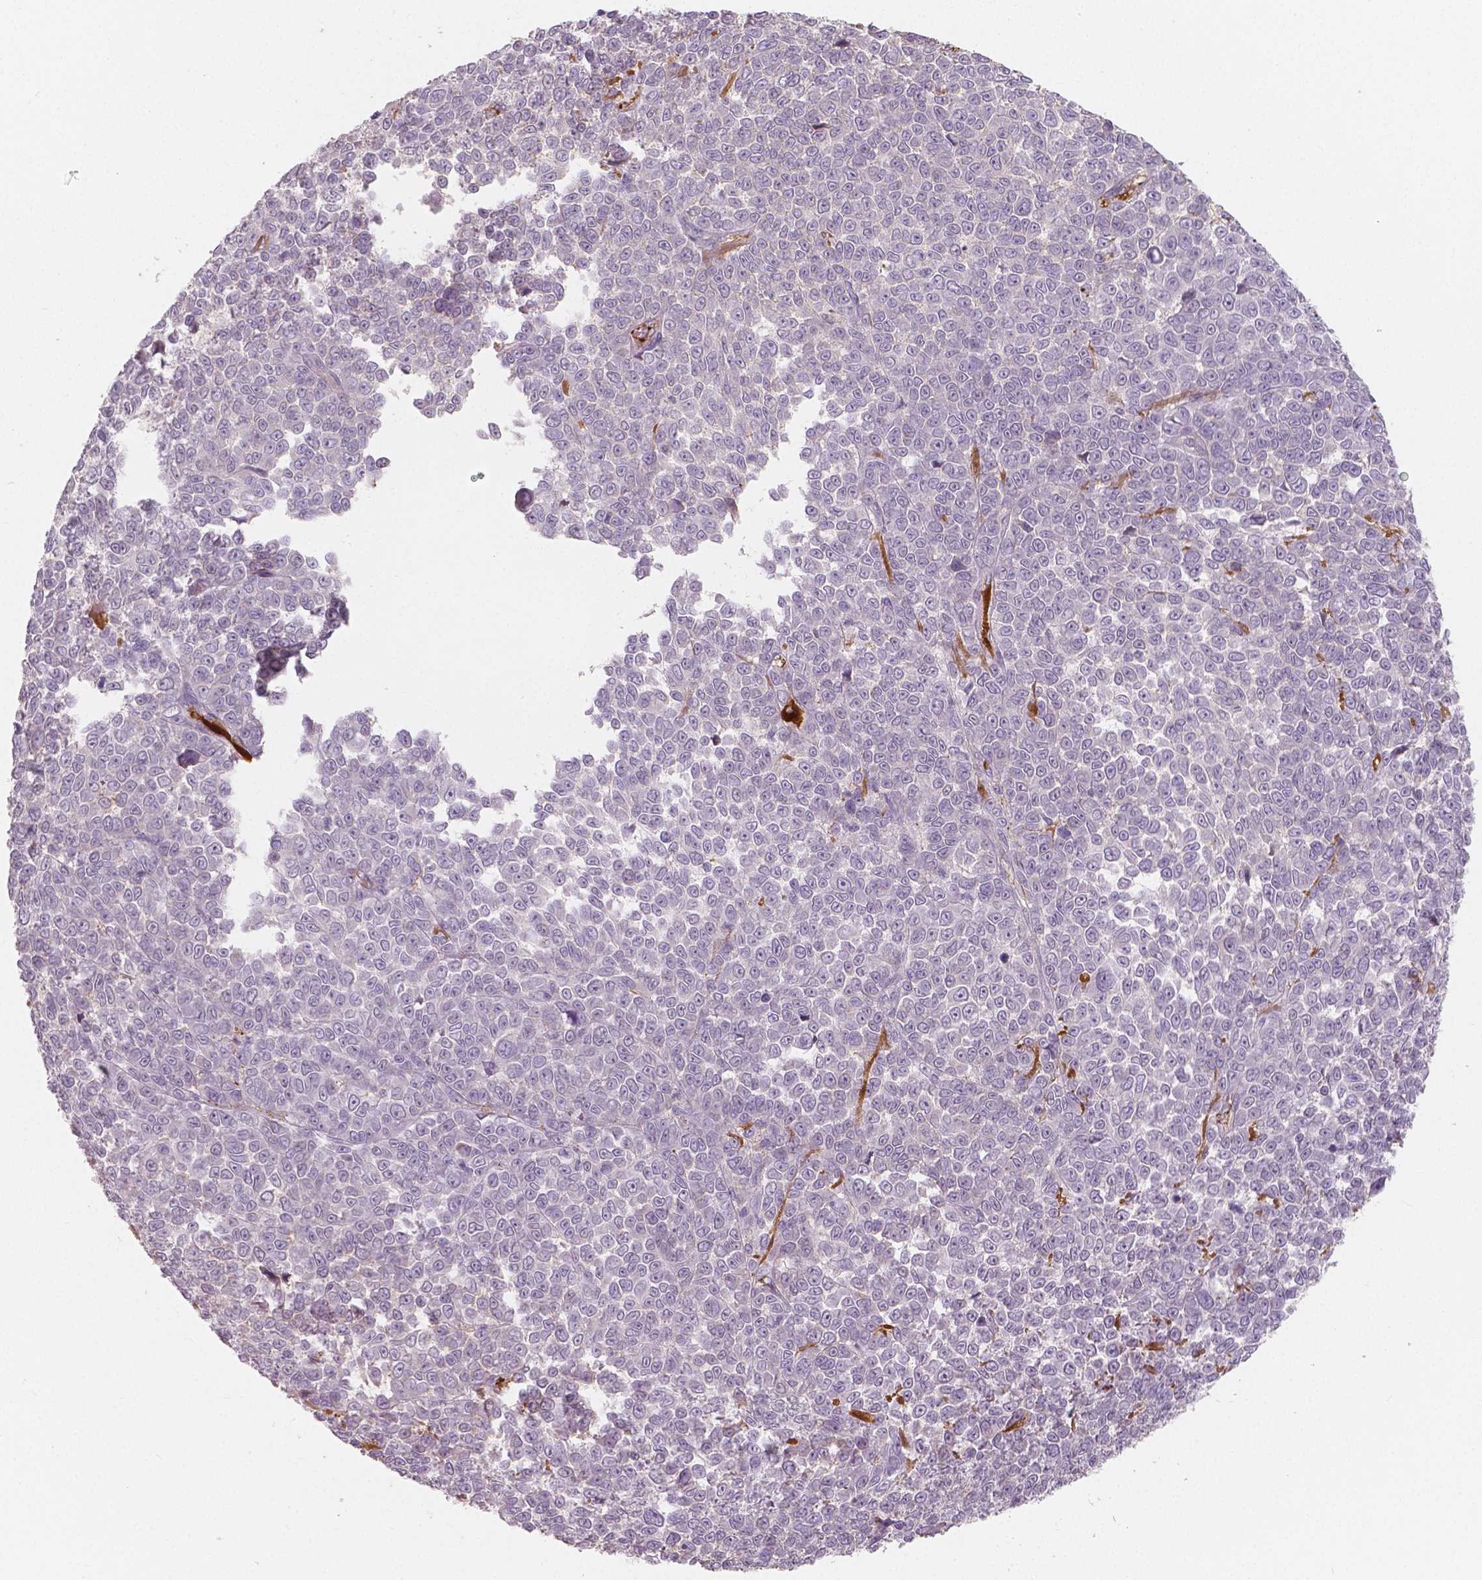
{"staining": {"intensity": "negative", "quantity": "none", "location": "none"}, "tissue": "melanoma", "cell_type": "Tumor cells", "image_type": "cancer", "snomed": [{"axis": "morphology", "description": "Malignant melanoma, NOS"}, {"axis": "topography", "description": "Skin"}], "caption": "Immunohistochemistry (IHC) of malignant melanoma displays no positivity in tumor cells. Brightfield microscopy of immunohistochemistry (IHC) stained with DAB (3,3'-diaminobenzidine) (brown) and hematoxylin (blue), captured at high magnification.", "gene": "APOA4", "patient": {"sex": "female", "age": 95}}